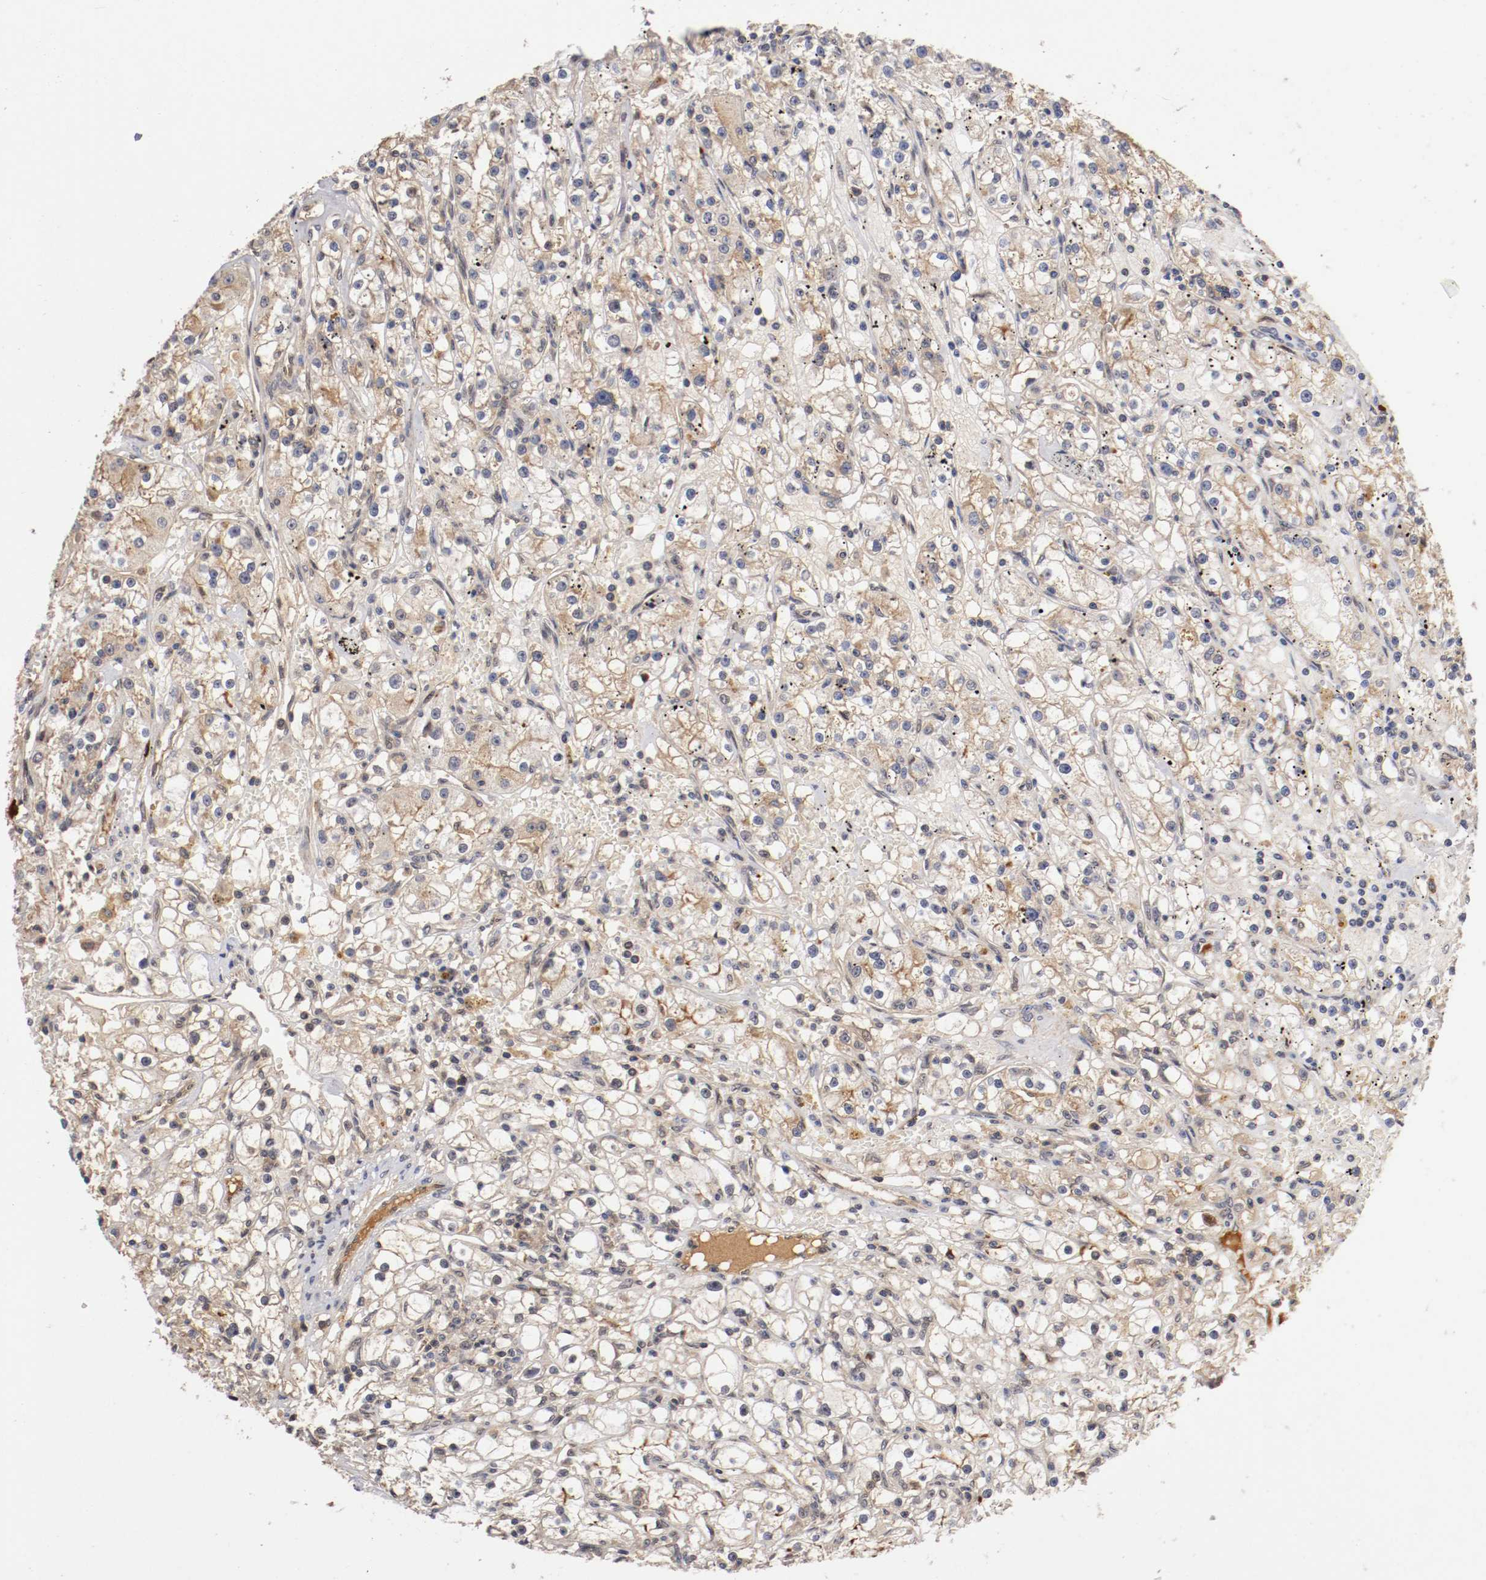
{"staining": {"intensity": "weak", "quantity": "25%-75%", "location": "cytoplasmic/membranous"}, "tissue": "renal cancer", "cell_type": "Tumor cells", "image_type": "cancer", "snomed": [{"axis": "morphology", "description": "Adenocarcinoma, NOS"}, {"axis": "topography", "description": "Kidney"}], "caption": "This histopathology image reveals immunohistochemistry staining of renal adenocarcinoma, with low weak cytoplasmic/membranous expression in approximately 25%-75% of tumor cells.", "gene": "DNMT3B", "patient": {"sex": "male", "age": 56}}